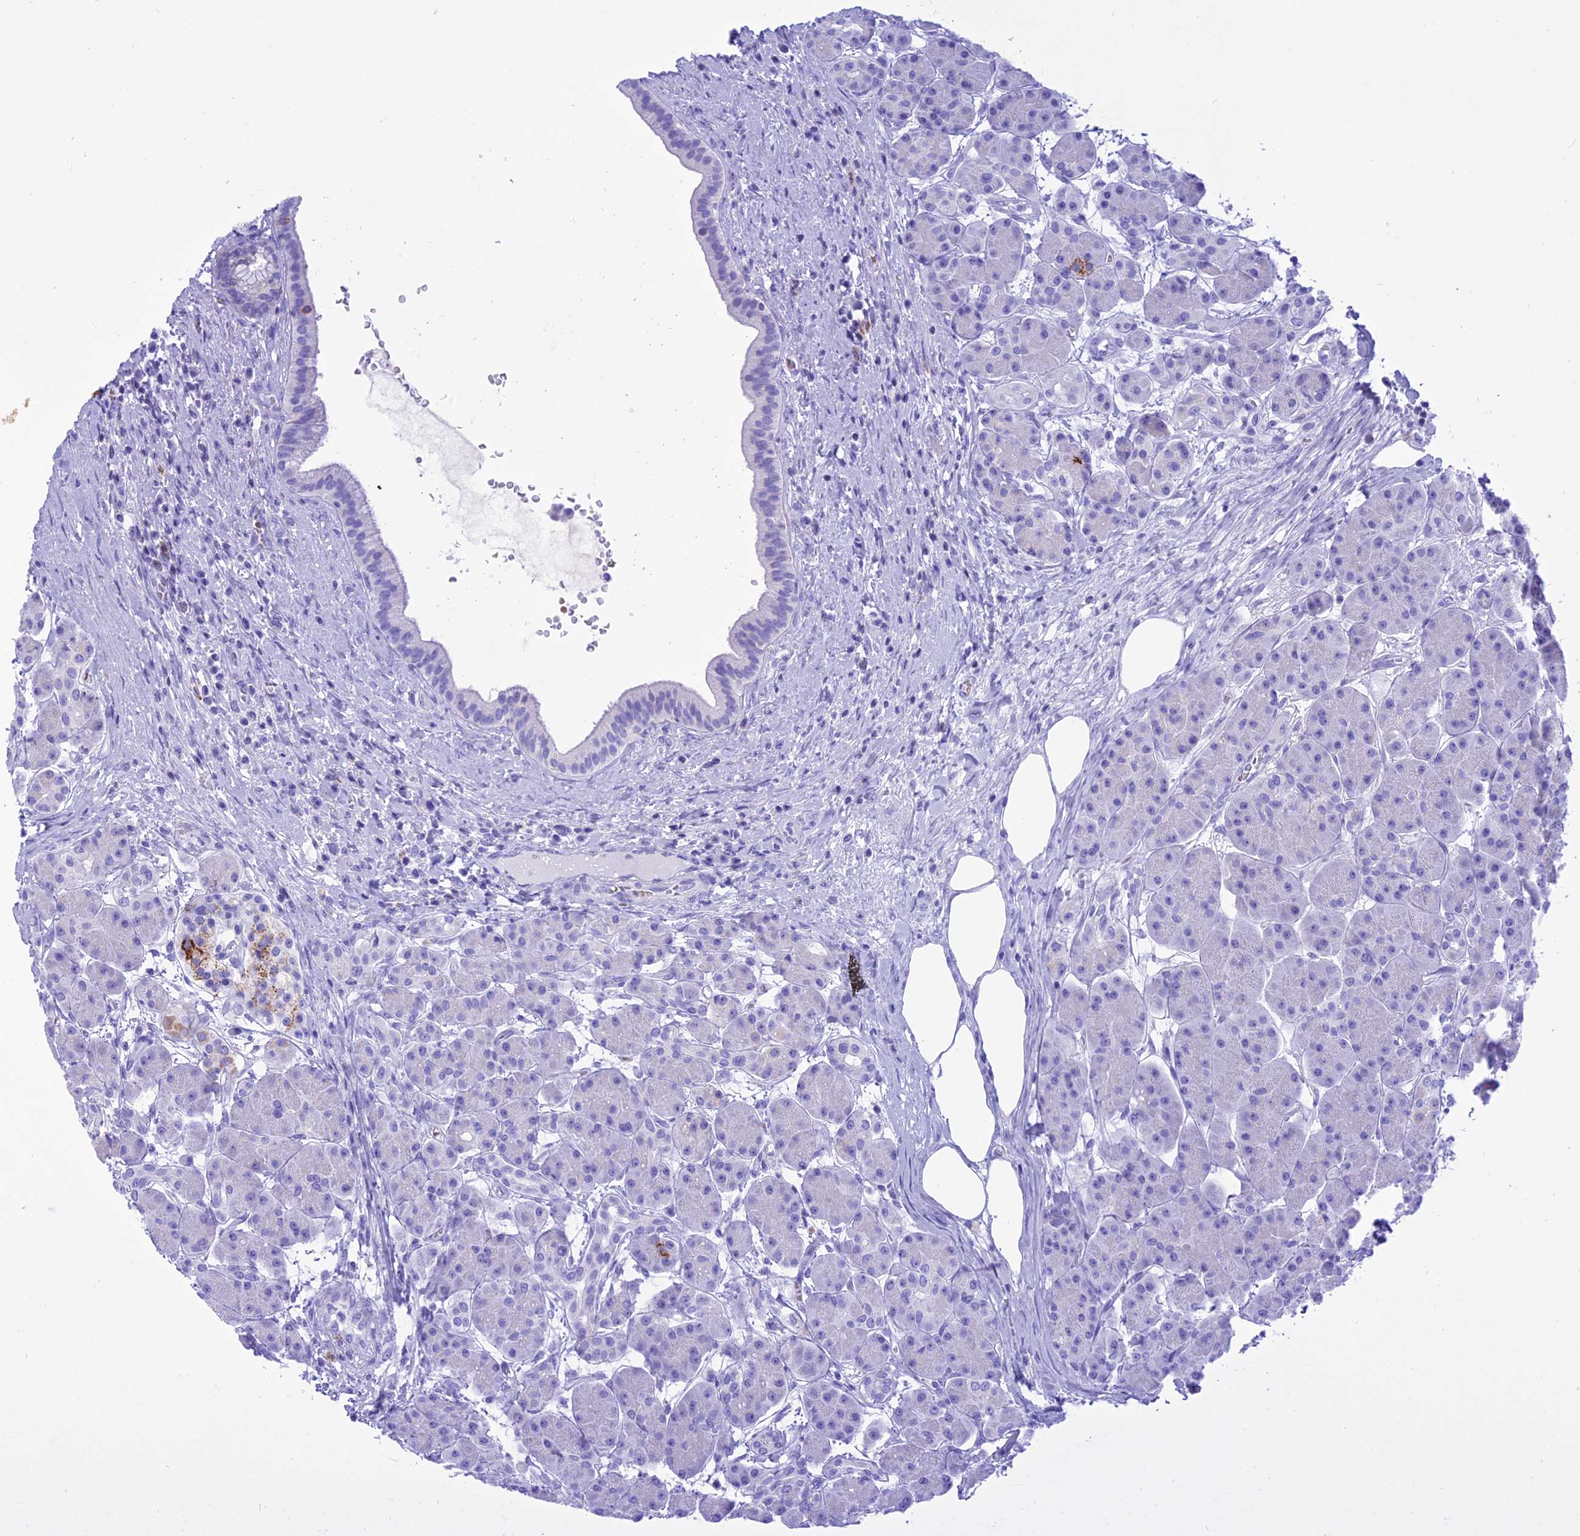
{"staining": {"intensity": "negative", "quantity": "none", "location": "none"}, "tissue": "pancreas", "cell_type": "Exocrine glandular cells", "image_type": "normal", "snomed": [{"axis": "morphology", "description": "Normal tissue, NOS"}, {"axis": "topography", "description": "Pancreas"}], "caption": "This photomicrograph is of normal pancreas stained with immunohistochemistry to label a protein in brown with the nuclei are counter-stained blue. There is no staining in exocrine glandular cells. (DAB immunohistochemistry with hematoxylin counter stain).", "gene": "GLYATL1B", "patient": {"sex": "male", "age": 63}}